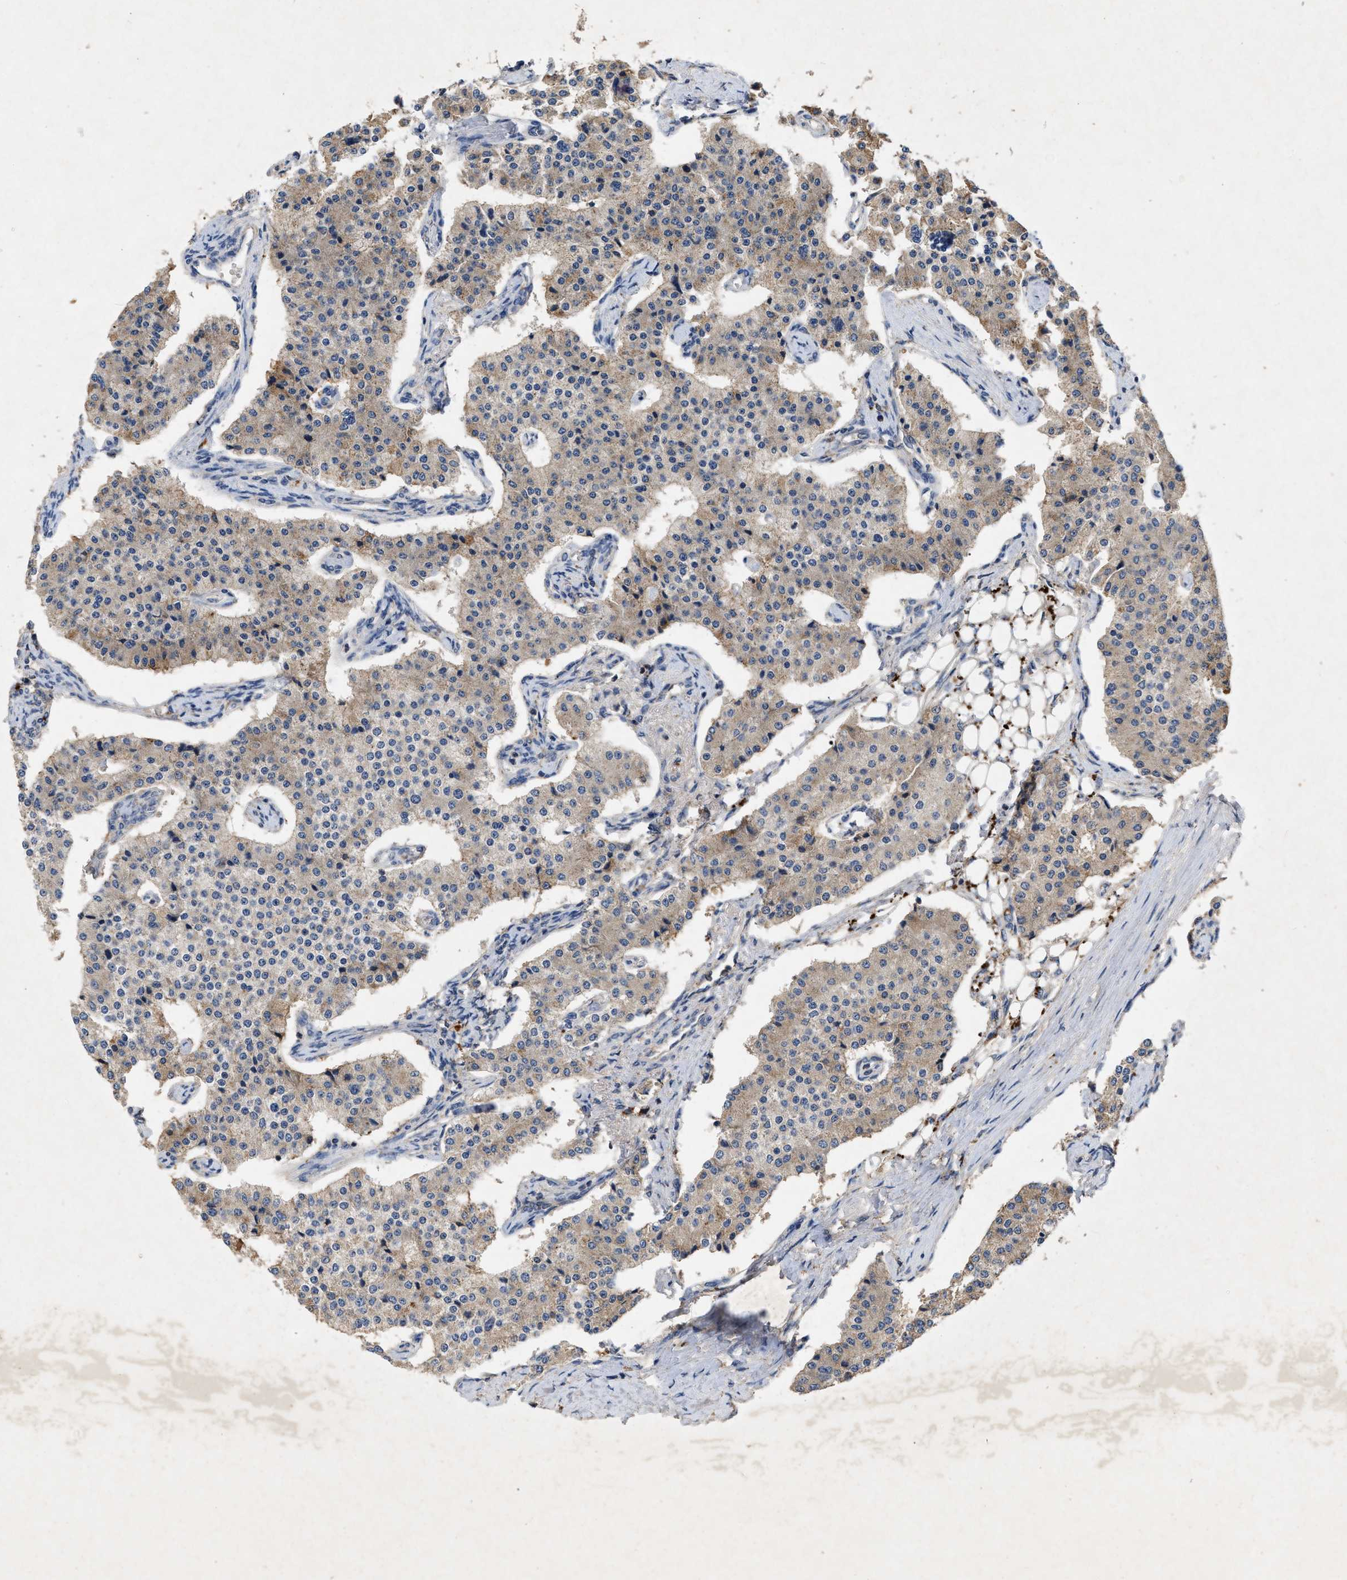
{"staining": {"intensity": "weak", "quantity": "<25%", "location": "cytoplasmic/membranous"}, "tissue": "carcinoid", "cell_type": "Tumor cells", "image_type": "cancer", "snomed": [{"axis": "morphology", "description": "Carcinoid, malignant, NOS"}, {"axis": "topography", "description": "Colon"}], "caption": "The photomicrograph demonstrates no staining of tumor cells in malignant carcinoid.", "gene": "LPAR2", "patient": {"sex": "female", "age": 52}}